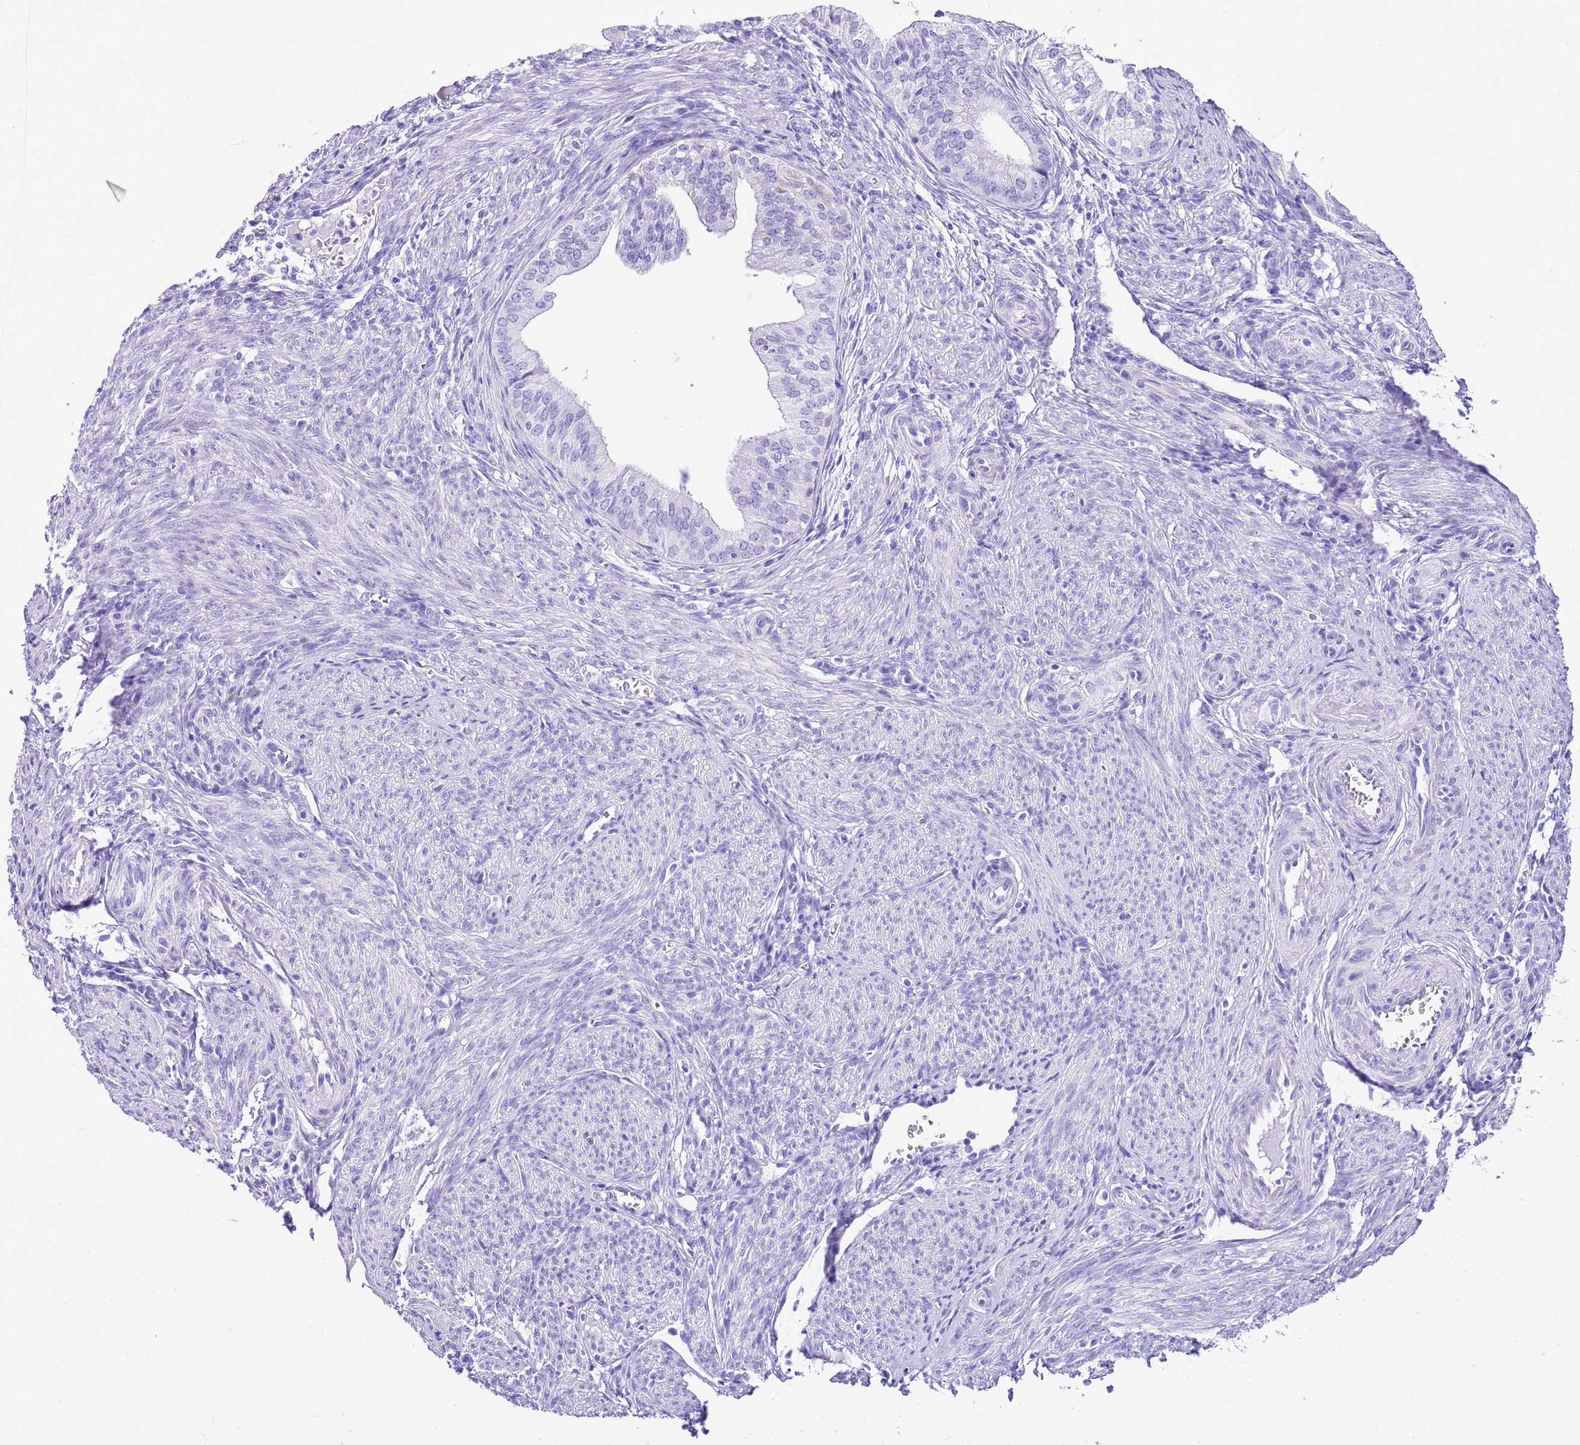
{"staining": {"intensity": "negative", "quantity": "none", "location": "none"}, "tissue": "endometrial cancer", "cell_type": "Tumor cells", "image_type": "cancer", "snomed": [{"axis": "morphology", "description": "Adenocarcinoma, NOS"}, {"axis": "topography", "description": "Endometrium"}], "caption": "The histopathology image demonstrates no significant positivity in tumor cells of endometrial cancer. (Immunohistochemistry (ihc), brightfield microscopy, high magnification).", "gene": "KCNC1", "patient": {"sex": "female", "age": 50}}